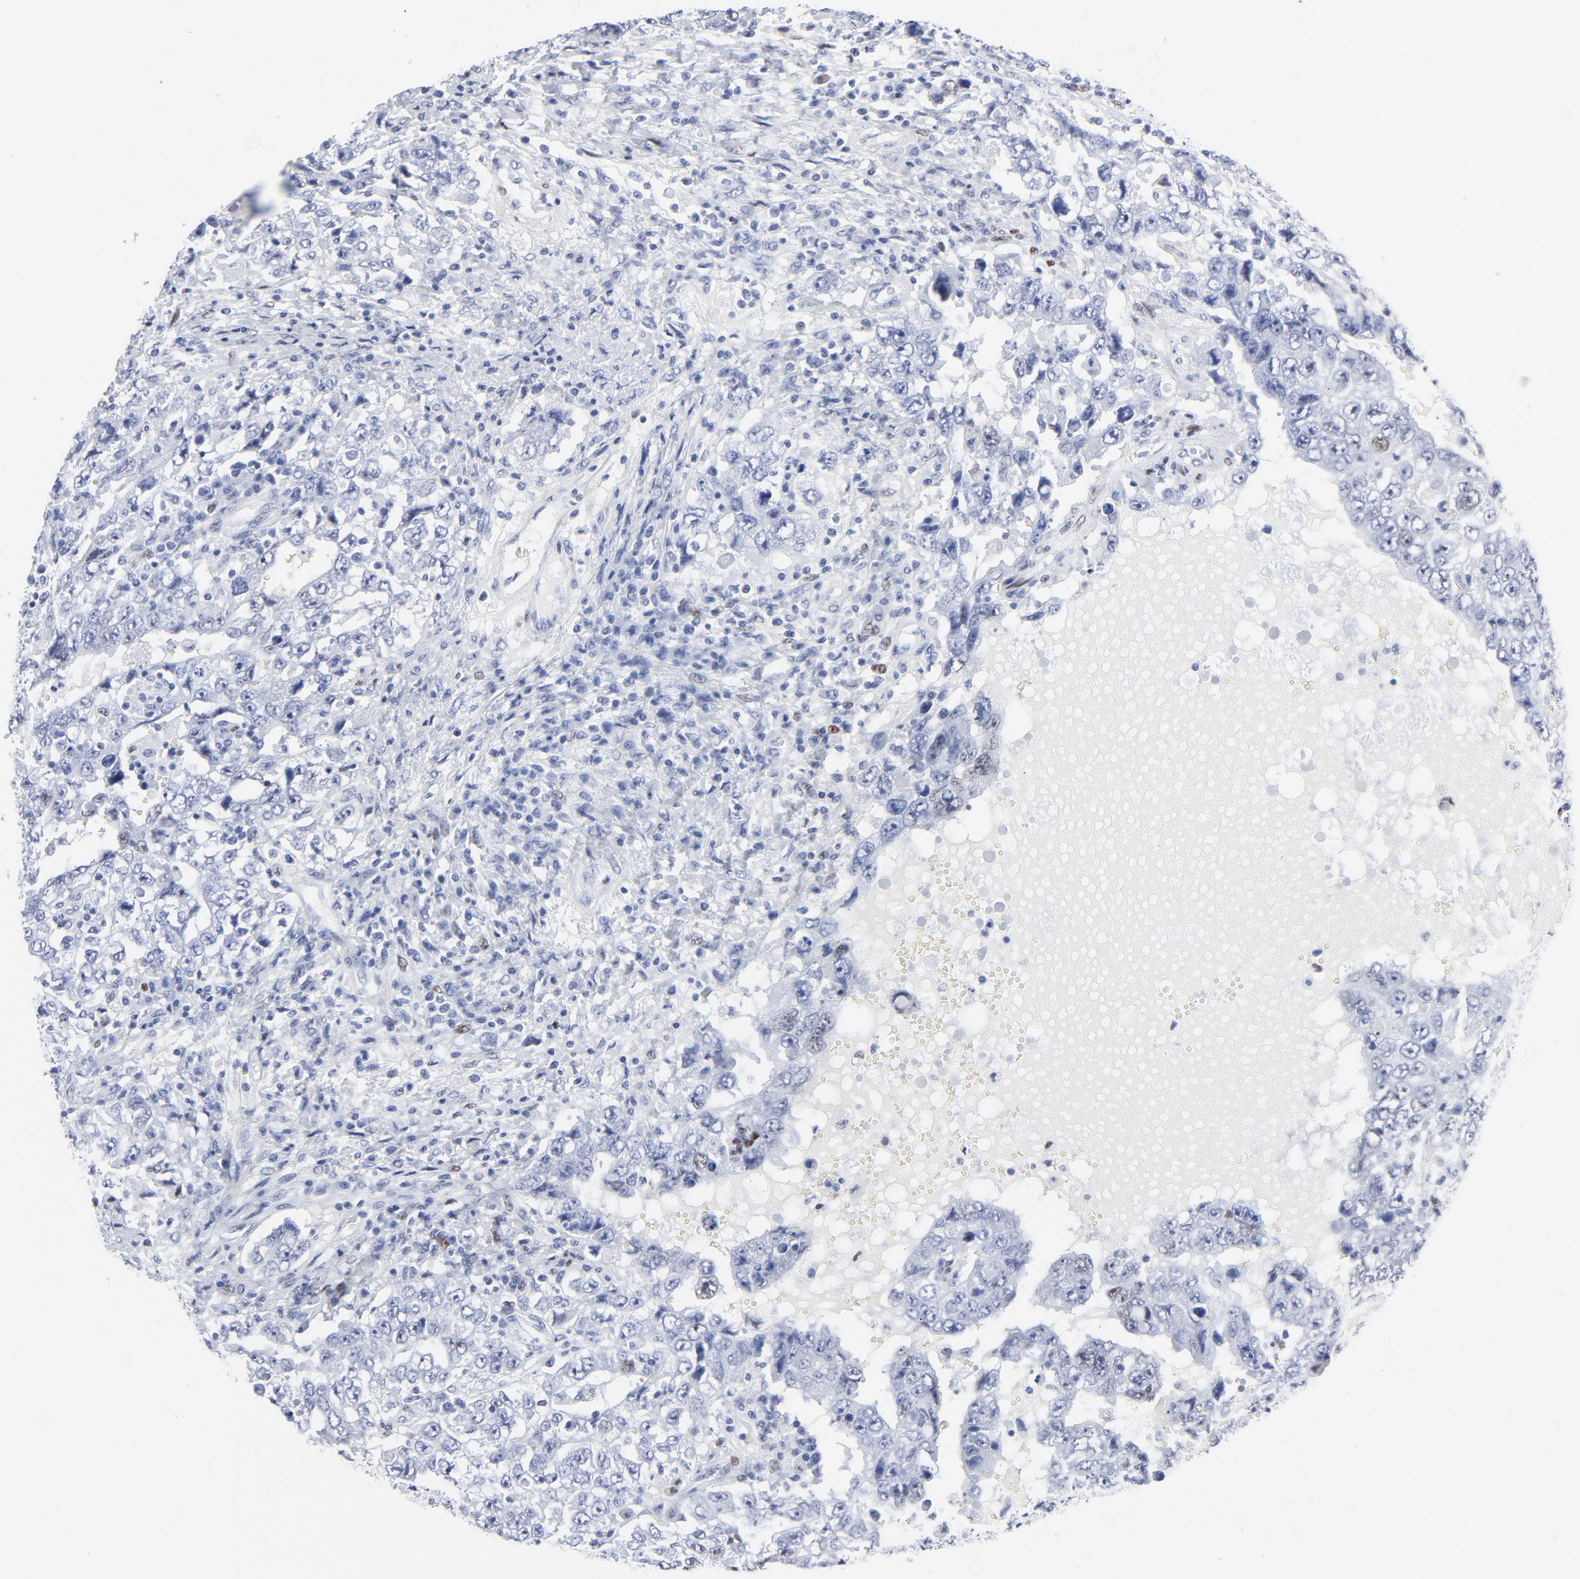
{"staining": {"intensity": "negative", "quantity": "none", "location": "none"}, "tissue": "testis cancer", "cell_type": "Tumor cells", "image_type": "cancer", "snomed": [{"axis": "morphology", "description": "Carcinoma, Embryonal, NOS"}, {"axis": "topography", "description": "Testis"}], "caption": "This is an immunohistochemistry (IHC) photomicrograph of human testis cancer (embryonal carcinoma). There is no expression in tumor cells.", "gene": "JUN", "patient": {"sex": "male", "age": 26}}